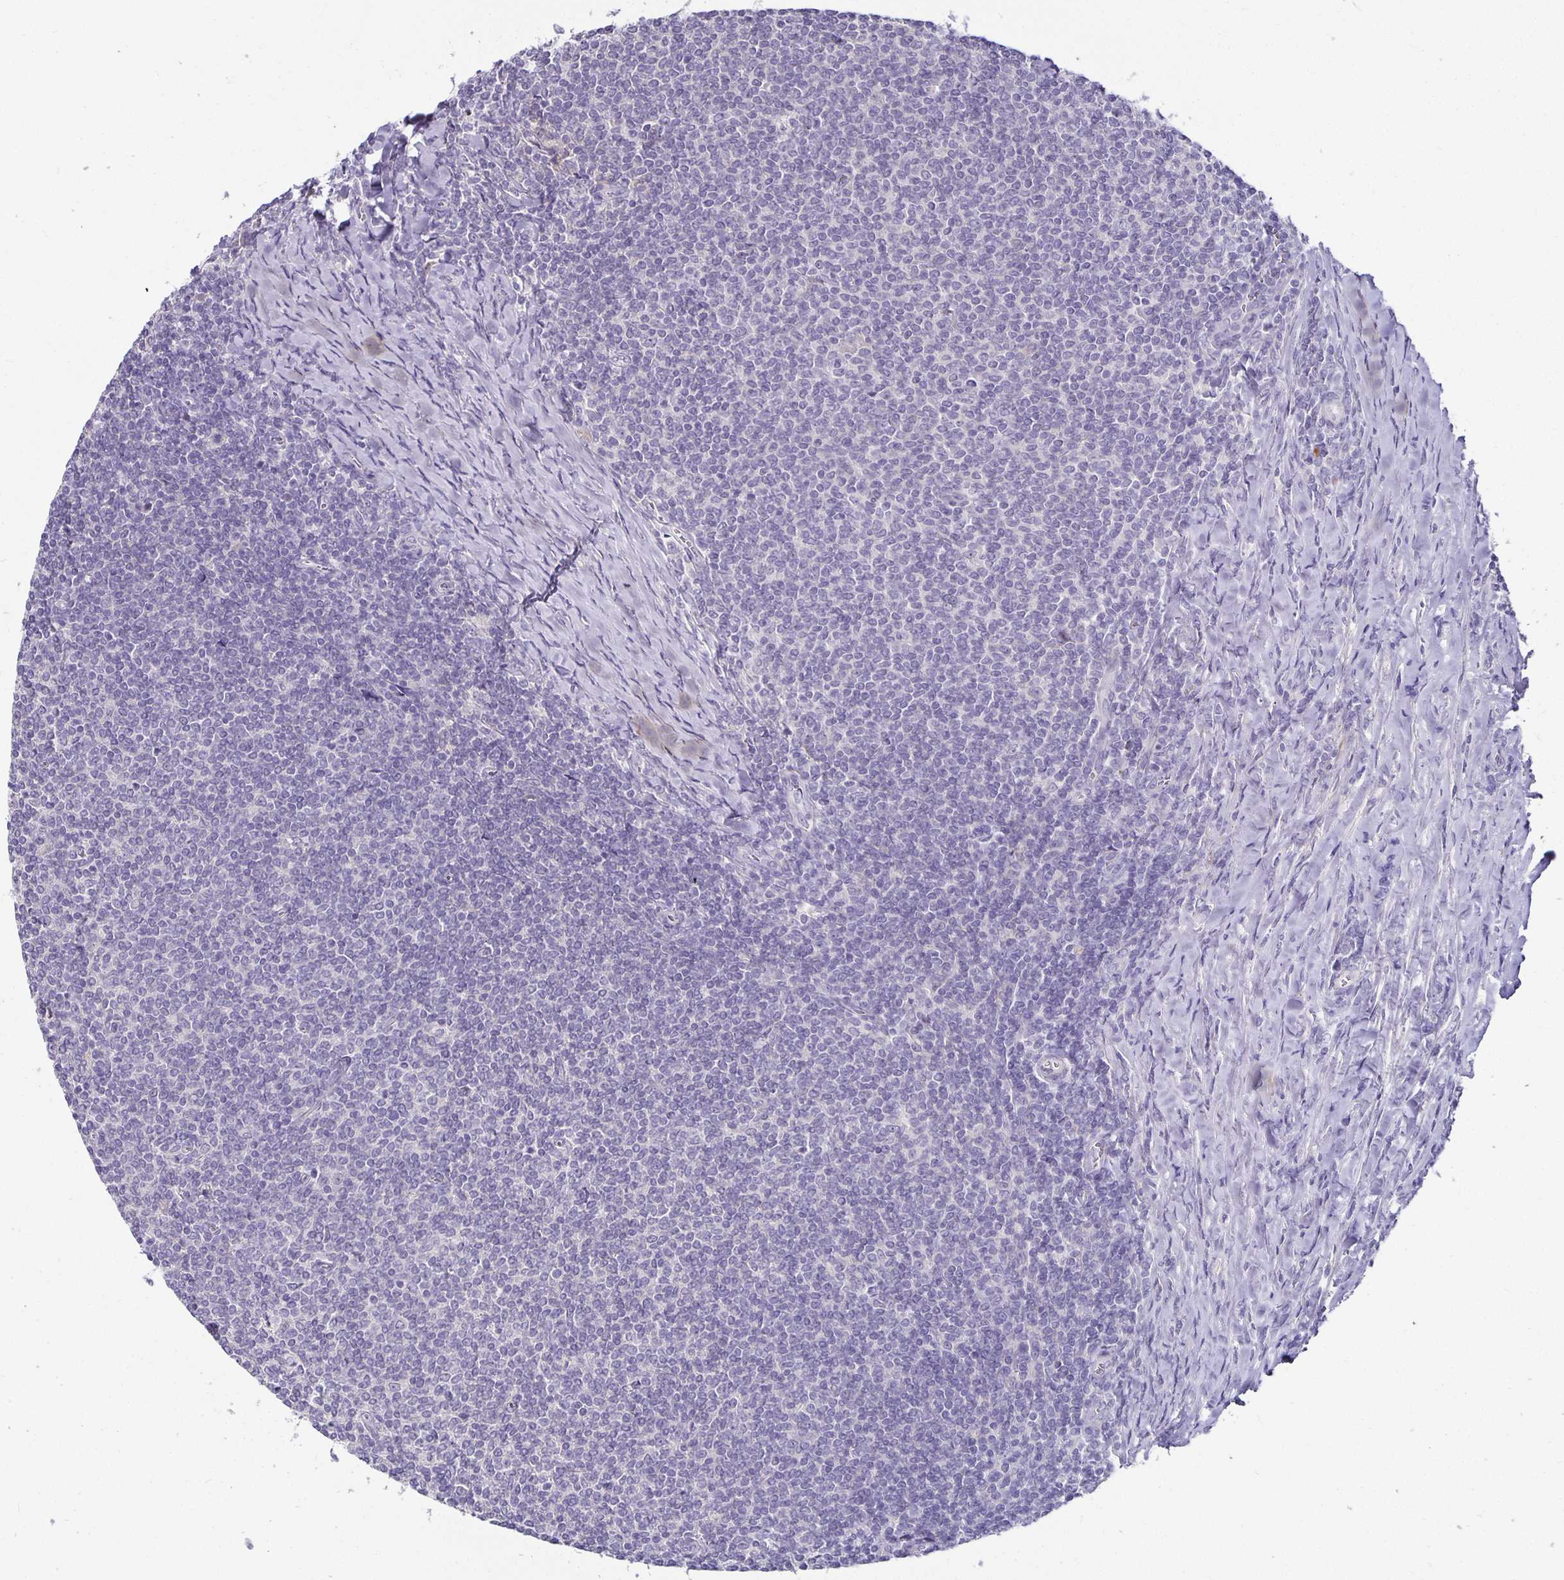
{"staining": {"intensity": "negative", "quantity": "none", "location": "none"}, "tissue": "lymphoma", "cell_type": "Tumor cells", "image_type": "cancer", "snomed": [{"axis": "morphology", "description": "Malignant lymphoma, non-Hodgkin's type, Low grade"}, {"axis": "topography", "description": "Lymph node"}], "caption": "Tumor cells are negative for brown protein staining in malignant lymphoma, non-Hodgkin's type (low-grade).", "gene": "CA12", "patient": {"sex": "male", "age": 52}}